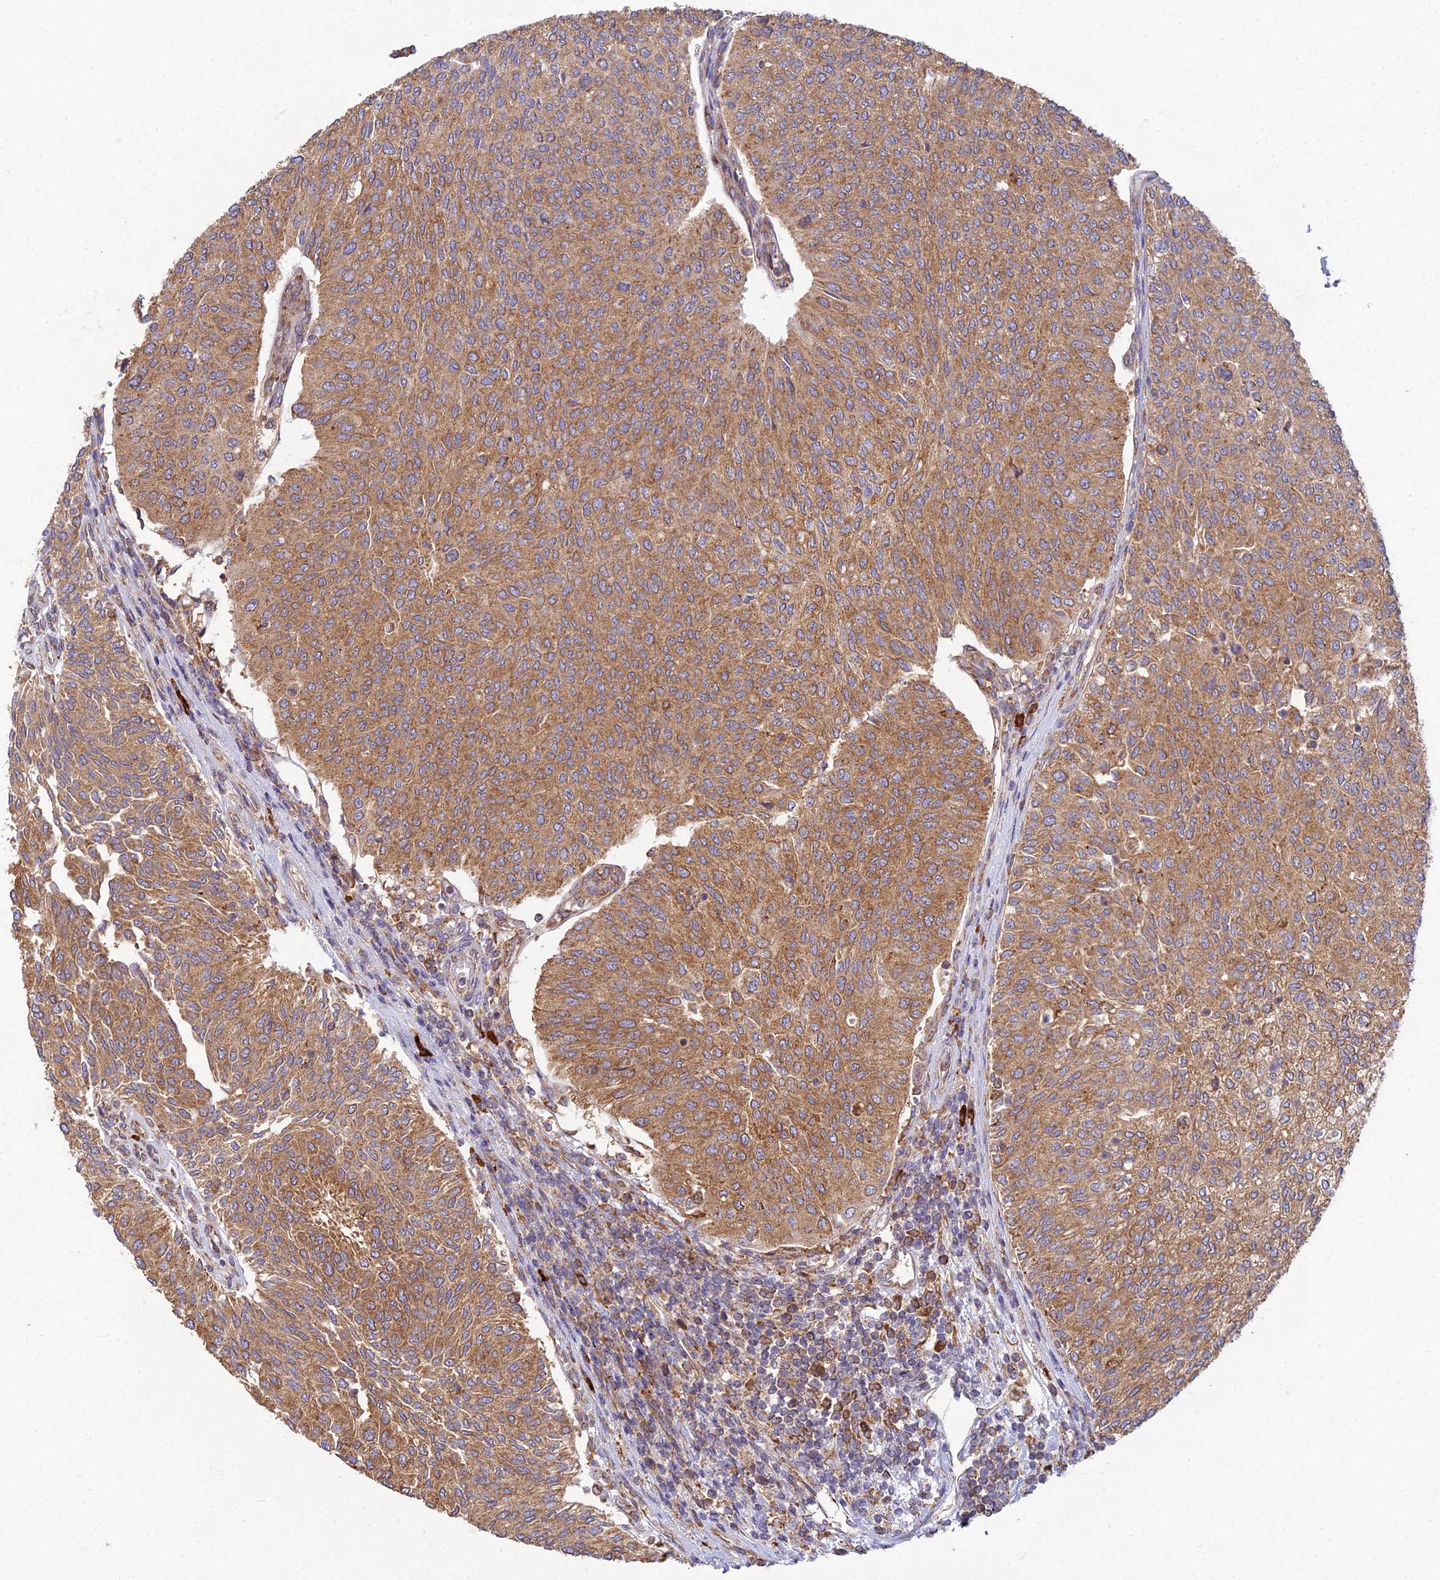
{"staining": {"intensity": "moderate", "quantity": ">75%", "location": "cytoplasmic/membranous"}, "tissue": "urothelial cancer", "cell_type": "Tumor cells", "image_type": "cancer", "snomed": [{"axis": "morphology", "description": "Urothelial carcinoma, High grade"}, {"axis": "topography", "description": "Urinary bladder"}], "caption": "A medium amount of moderate cytoplasmic/membranous expression is identified in about >75% of tumor cells in high-grade urothelial carcinoma tissue.", "gene": "NXNL2", "patient": {"sex": "female", "age": 79}}